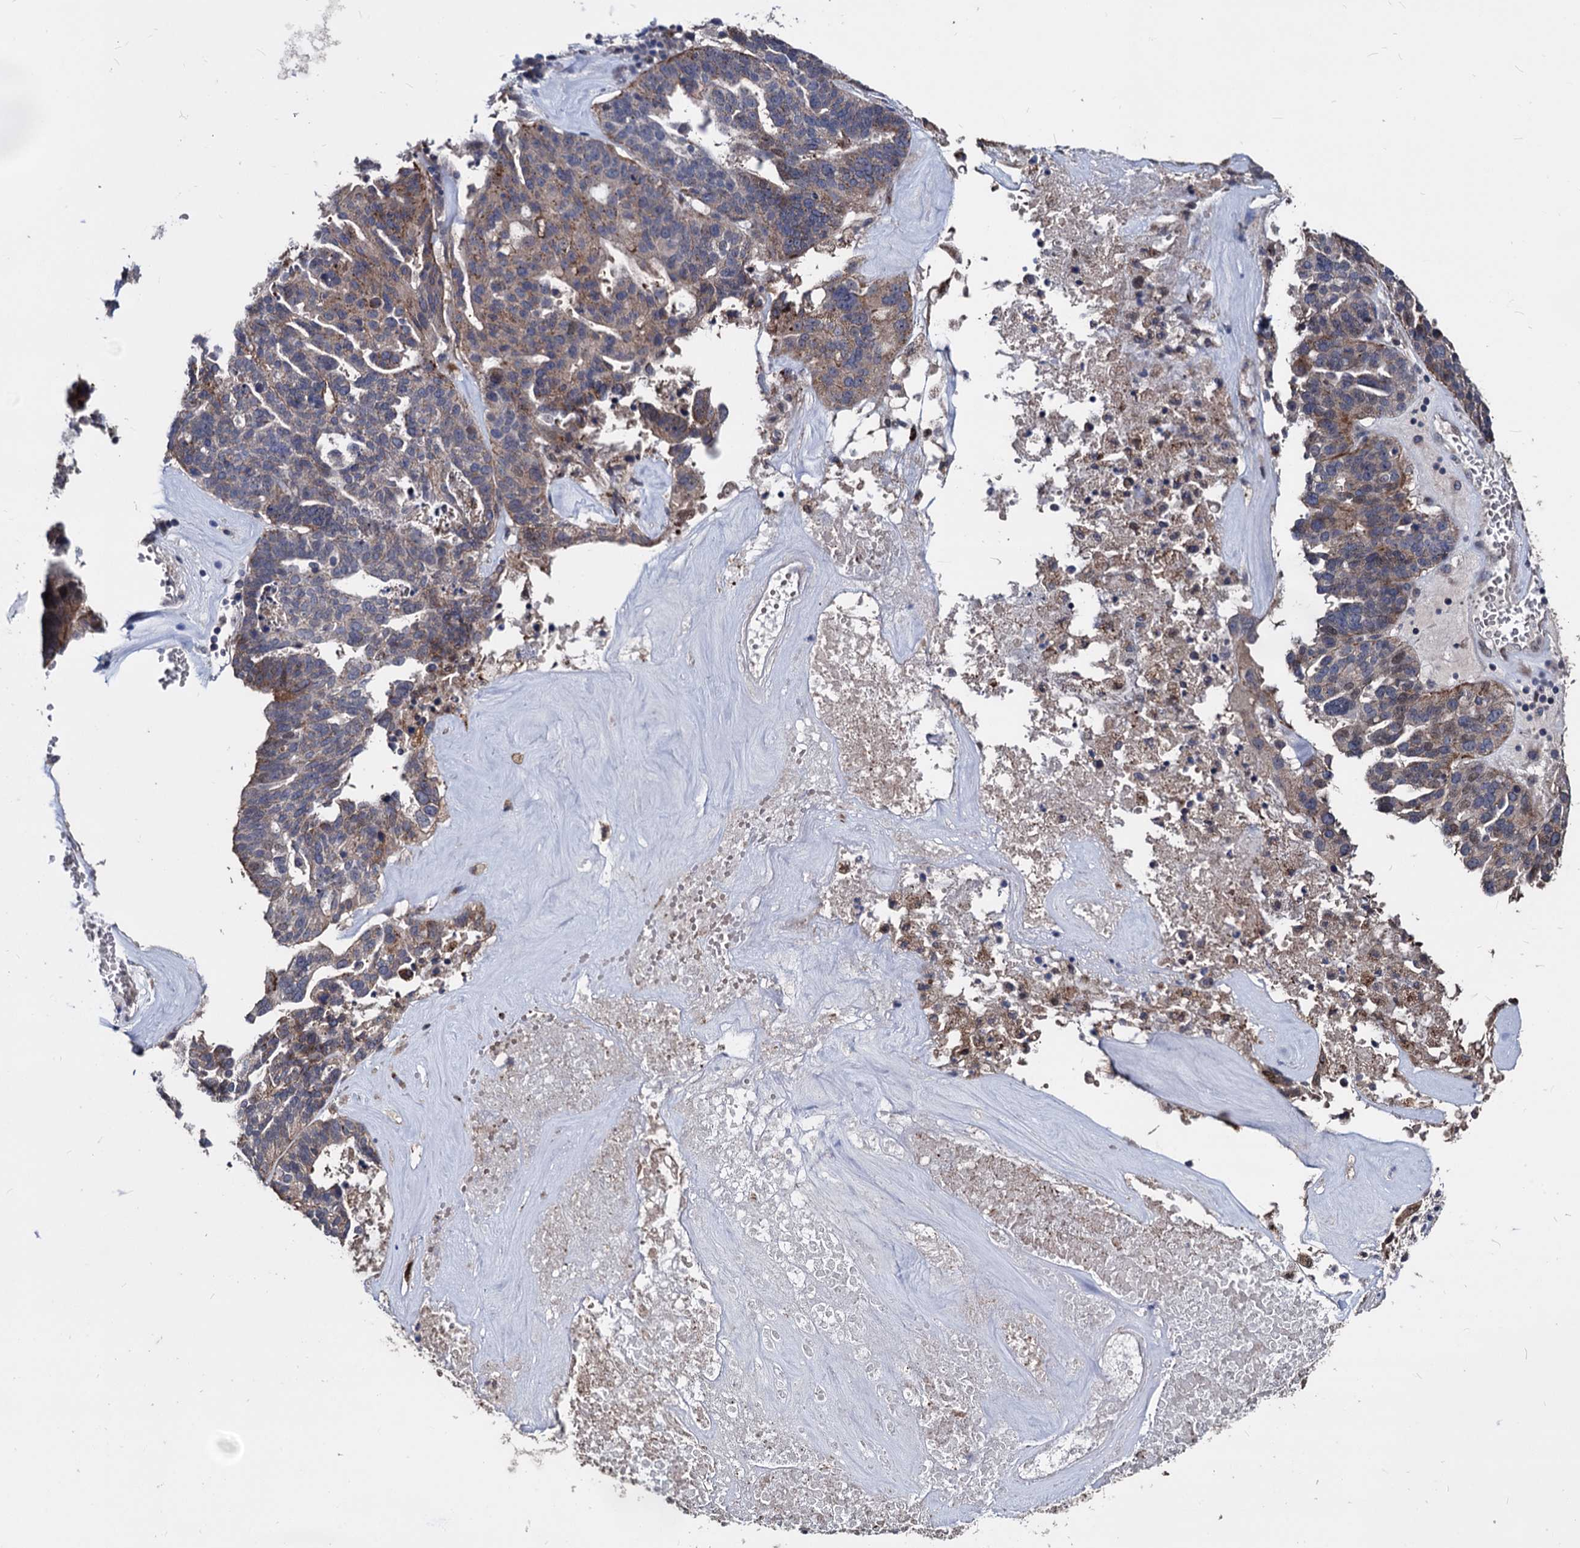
{"staining": {"intensity": "moderate", "quantity": "<25%", "location": "cytoplasmic/membranous"}, "tissue": "ovarian cancer", "cell_type": "Tumor cells", "image_type": "cancer", "snomed": [{"axis": "morphology", "description": "Cystadenocarcinoma, serous, NOS"}, {"axis": "topography", "description": "Ovary"}], "caption": "Ovarian cancer (serous cystadenocarcinoma) stained for a protein (brown) displays moderate cytoplasmic/membranous positive staining in about <25% of tumor cells.", "gene": "SMAGP", "patient": {"sex": "female", "age": 59}}